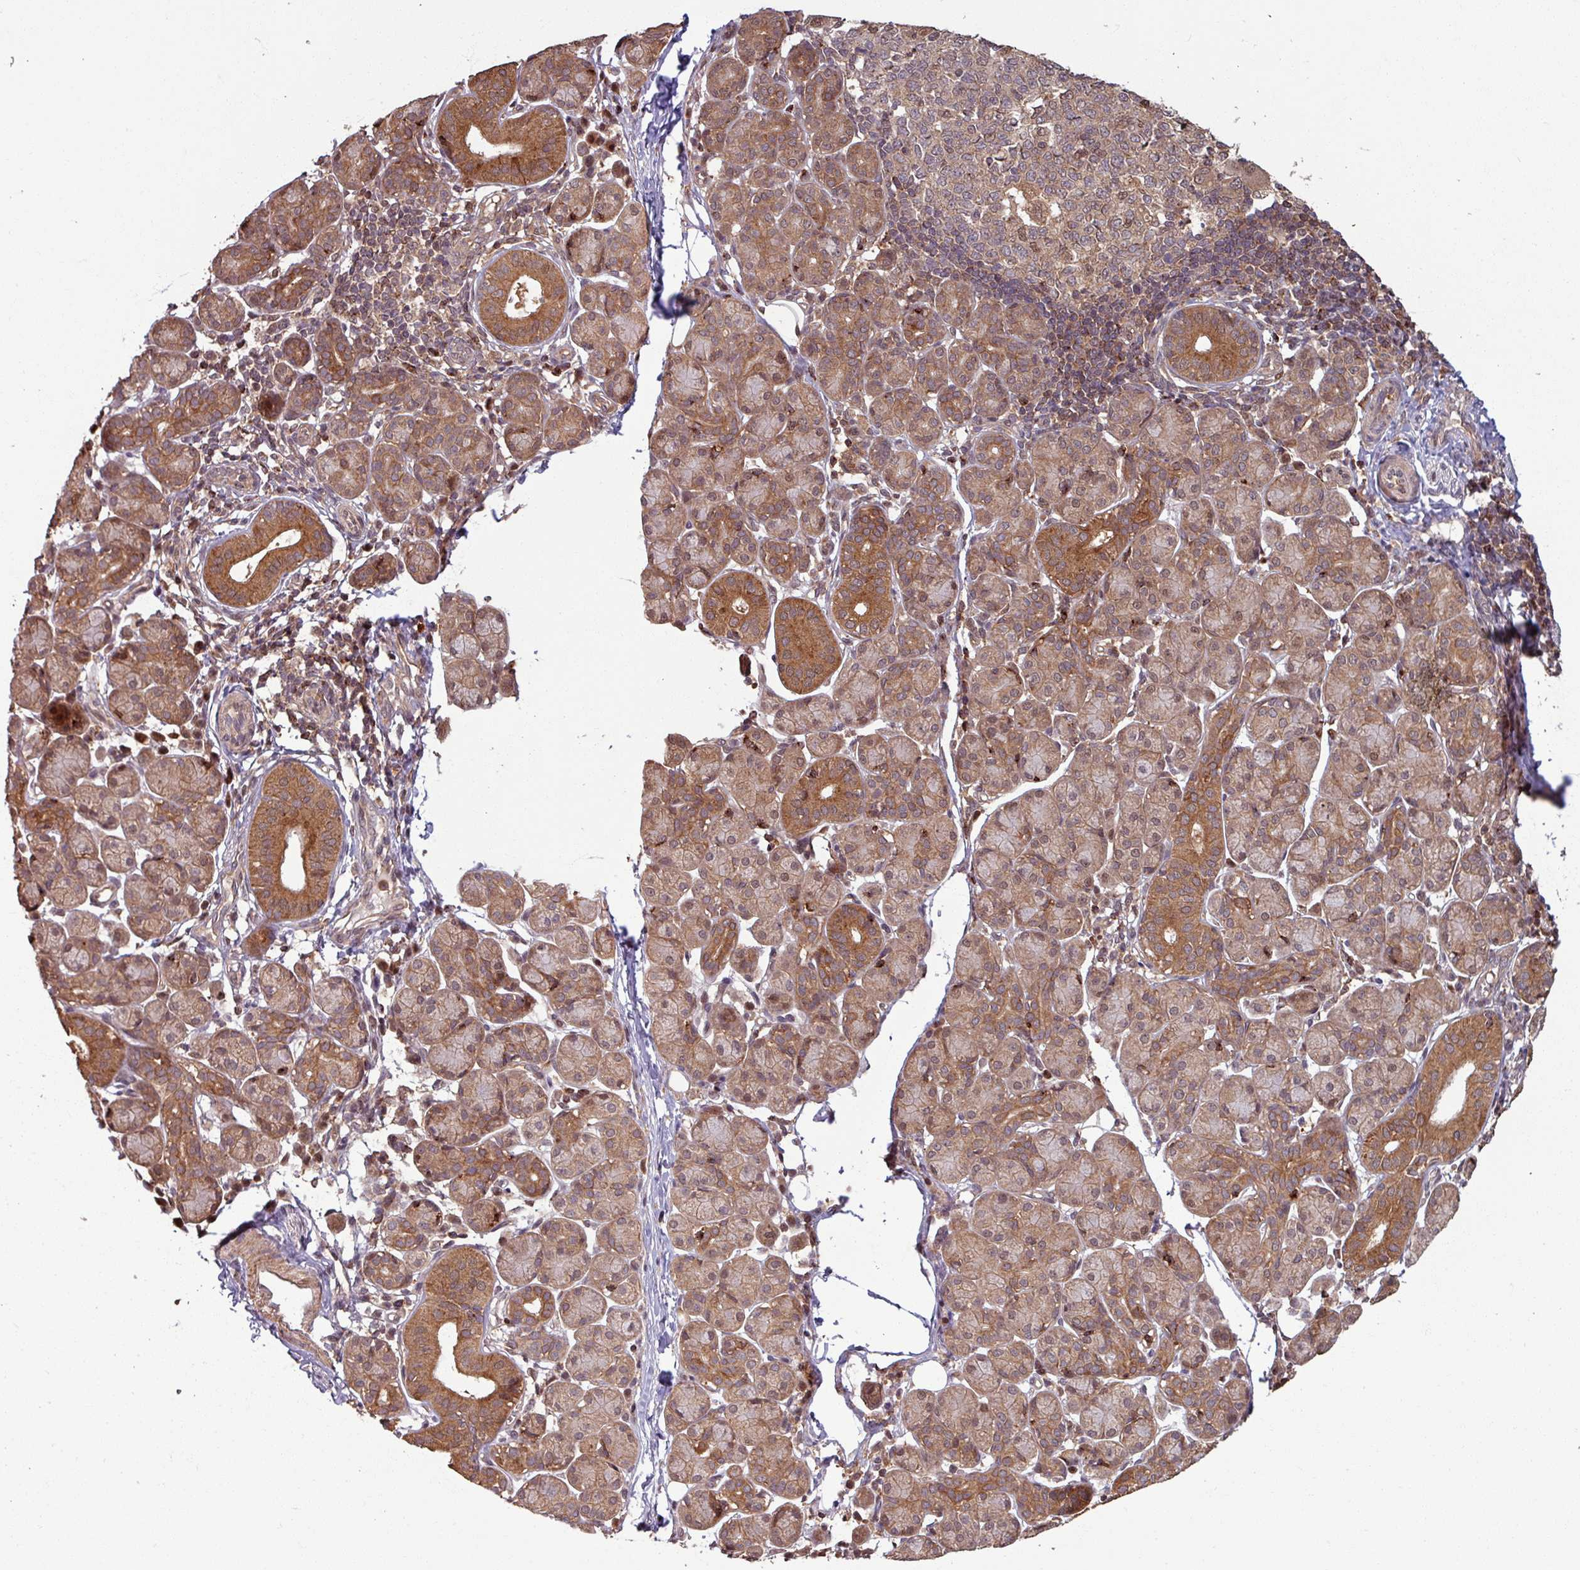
{"staining": {"intensity": "moderate", "quantity": "25%-75%", "location": "cytoplasmic/membranous,nuclear"}, "tissue": "salivary gland", "cell_type": "Glandular cells", "image_type": "normal", "snomed": [{"axis": "morphology", "description": "Normal tissue, NOS"}, {"axis": "morphology", "description": "Inflammation, NOS"}, {"axis": "topography", "description": "Lymph node"}, {"axis": "topography", "description": "Salivary gland"}], "caption": "DAB immunohistochemical staining of benign human salivary gland displays moderate cytoplasmic/membranous,nuclear protein expression in approximately 25%-75% of glandular cells. The staining was performed using DAB (3,3'-diaminobenzidine) to visualize the protein expression in brown, while the nuclei were stained in blue with hematoxylin (Magnification: 20x).", "gene": "OR6B1", "patient": {"sex": "male", "age": 3}}